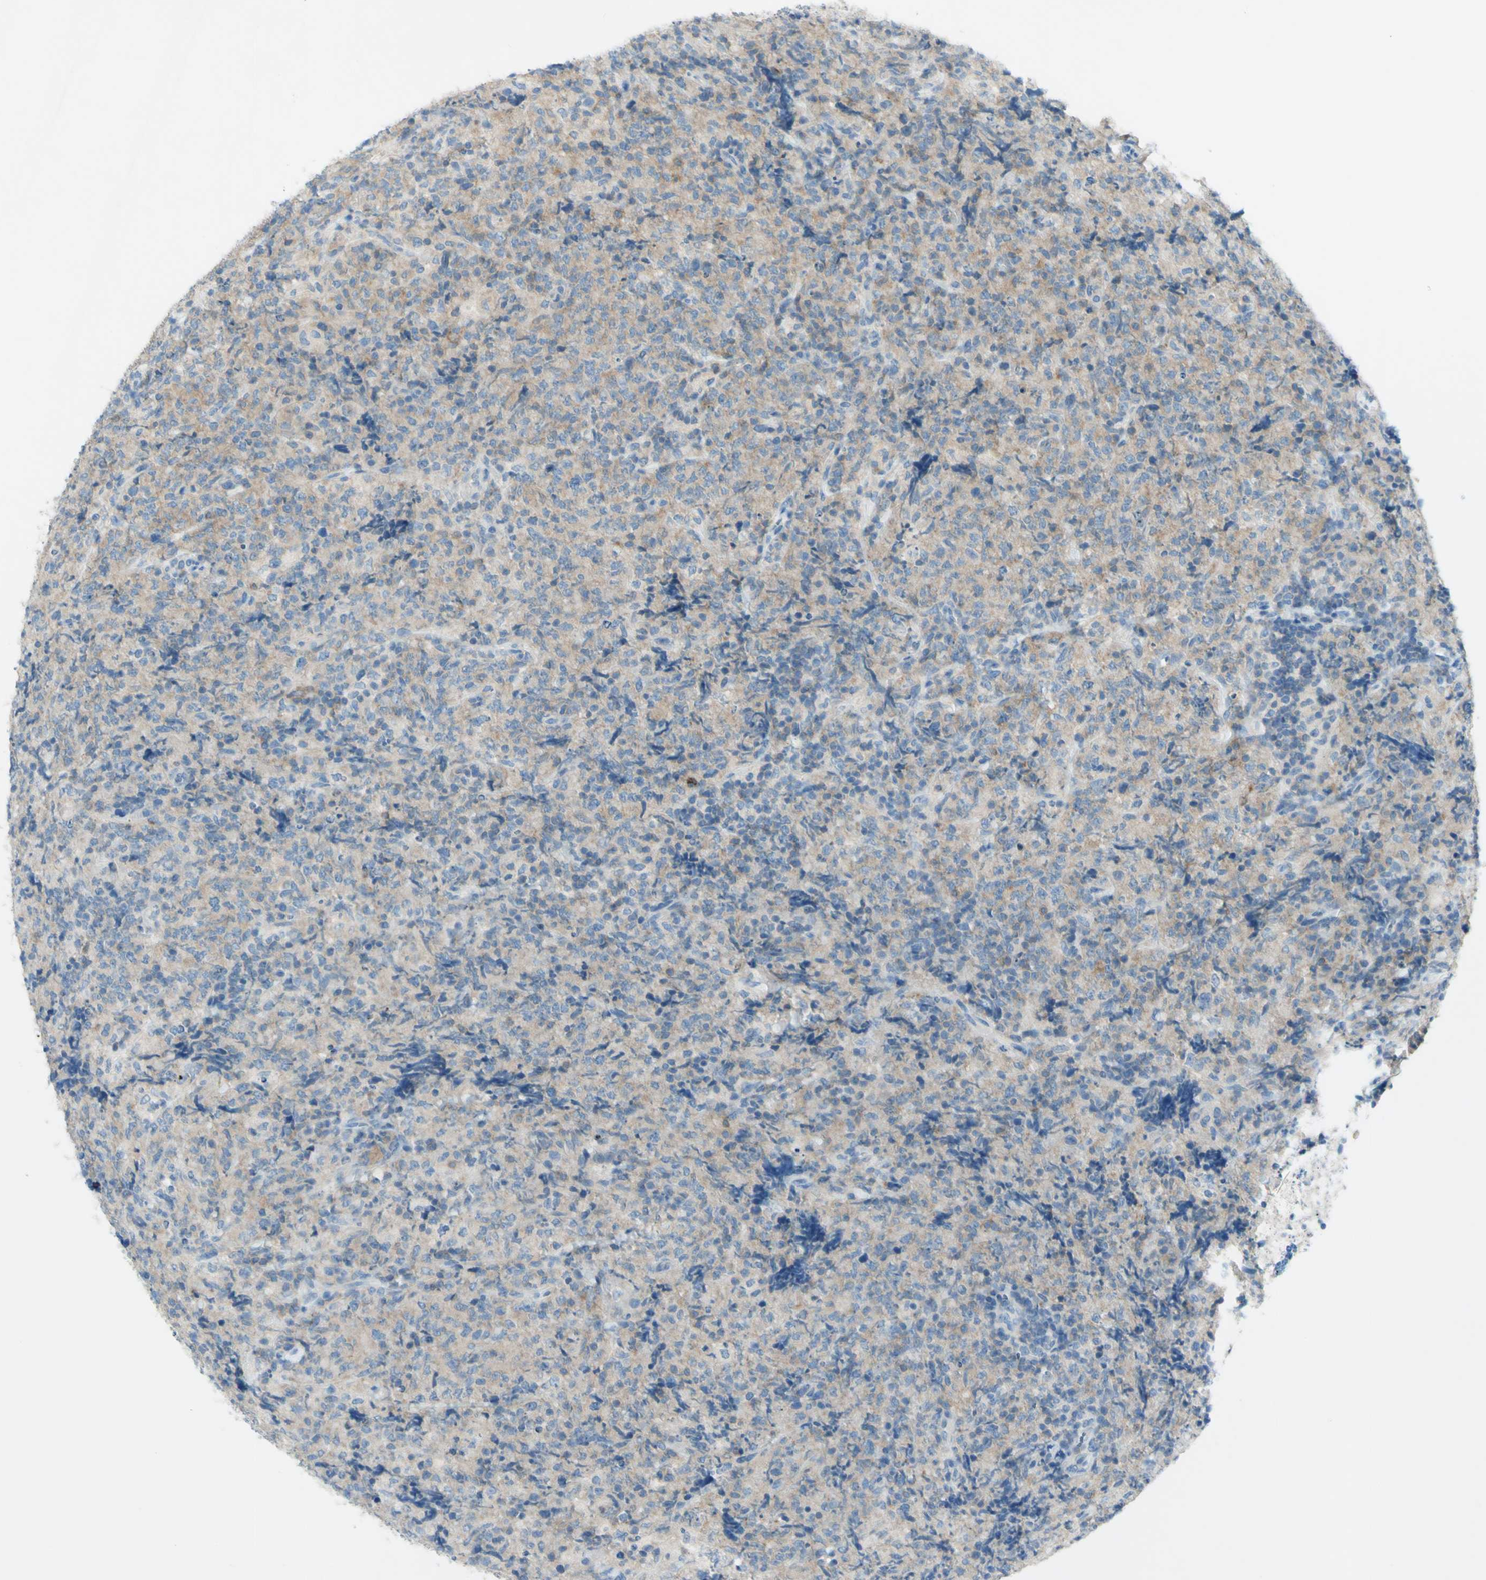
{"staining": {"intensity": "weak", "quantity": ">75%", "location": "cytoplasmic/membranous"}, "tissue": "lymphoma", "cell_type": "Tumor cells", "image_type": "cancer", "snomed": [{"axis": "morphology", "description": "Malignant lymphoma, non-Hodgkin's type, High grade"}, {"axis": "topography", "description": "Tonsil"}], "caption": "Protein staining of malignant lymphoma, non-Hodgkin's type (high-grade) tissue shows weak cytoplasmic/membranous positivity in about >75% of tumor cells. The staining was performed using DAB to visualize the protein expression in brown, while the nuclei were stained in blue with hematoxylin (Magnification: 20x).", "gene": "GDF15", "patient": {"sex": "female", "age": 36}}